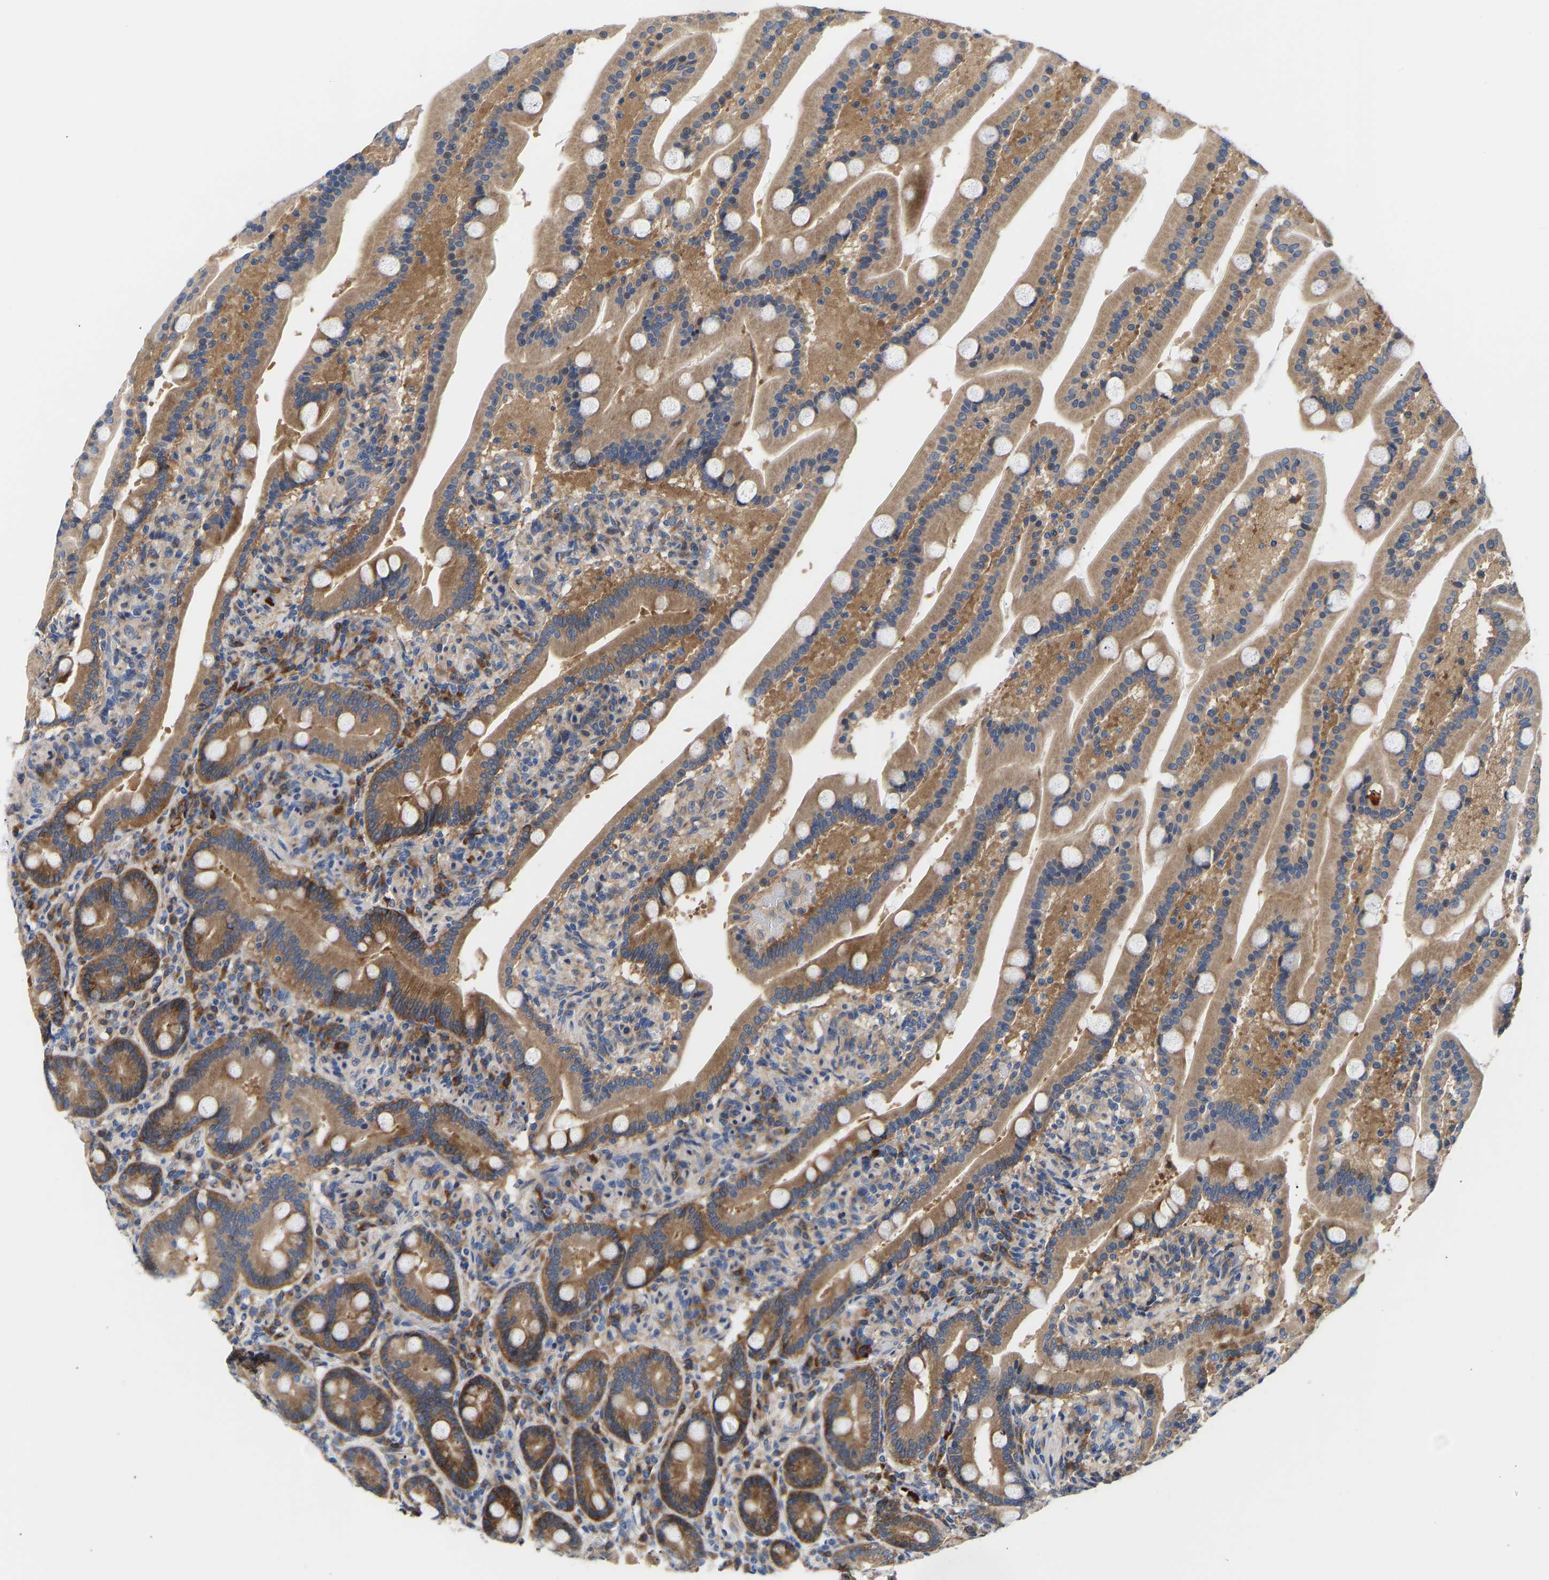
{"staining": {"intensity": "strong", "quantity": ">75%", "location": "cytoplasmic/membranous"}, "tissue": "duodenum", "cell_type": "Glandular cells", "image_type": "normal", "snomed": [{"axis": "morphology", "description": "Normal tissue, NOS"}, {"axis": "topography", "description": "Duodenum"}], "caption": "High-power microscopy captured an immunohistochemistry (IHC) micrograph of benign duodenum, revealing strong cytoplasmic/membranous expression in approximately >75% of glandular cells. (IHC, brightfield microscopy, high magnification).", "gene": "AIMP2", "patient": {"sex": "male", "age": 54}}